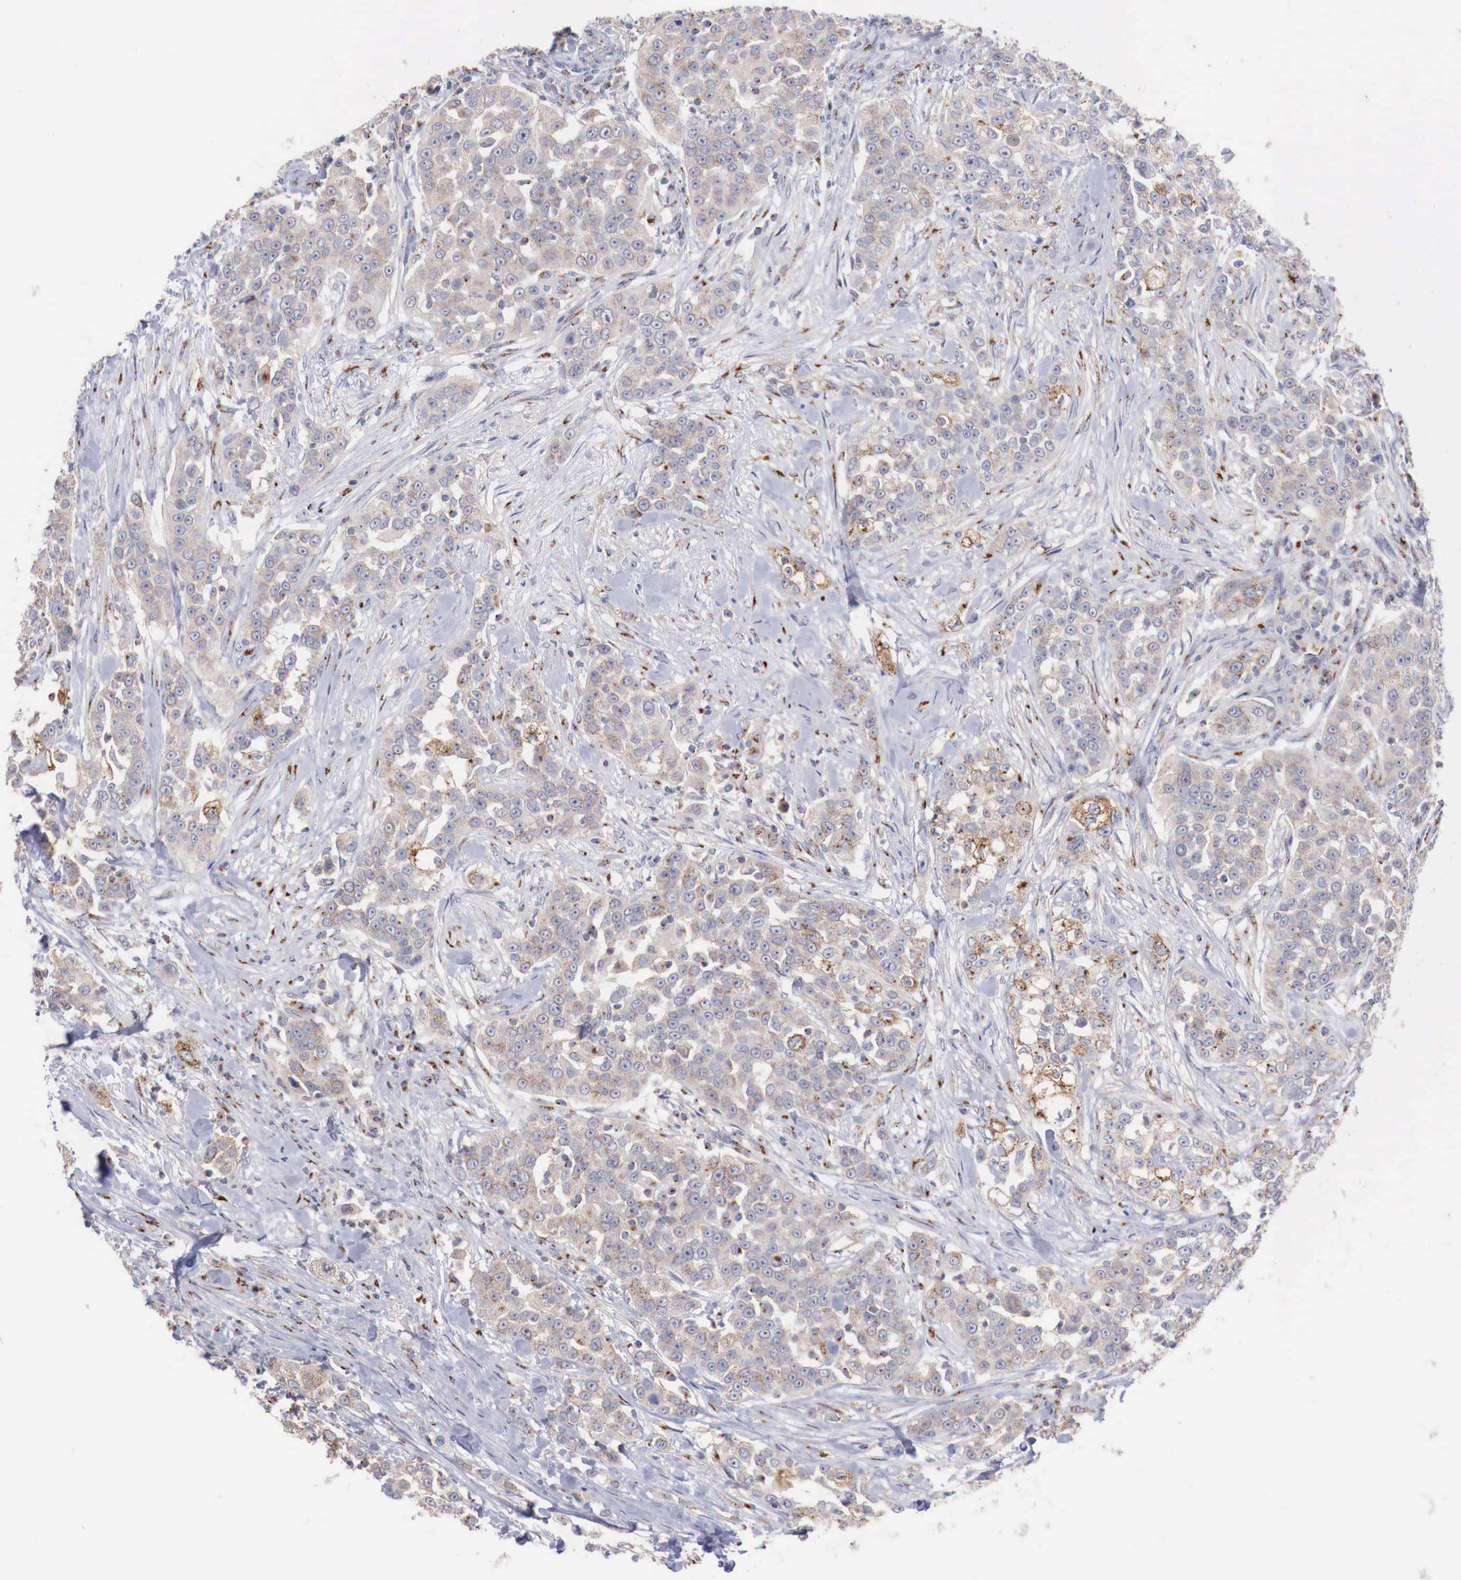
{"staining": {"intensity": "moderate", "quantity": "25%-75%", "location": "cytoplasmic/membranous"}, "tissue": "urothelial cancer", "cell_type": "Tumor cells", "image_type": "cancer", "snomed": [{"axis": "morphology", "description": "Urothelial carcinoma, High grade"}, {"axis": "topography", "description": "Urinary bladder"}], "caption": "Tumor cells exhibit moderate cytoplasmic/membranous positivity in about 25%-75% of cells in urothelial carcinoma (high-grade).", "gene": "SYAP1", "patient": {"sex": "female", "age": 80}}